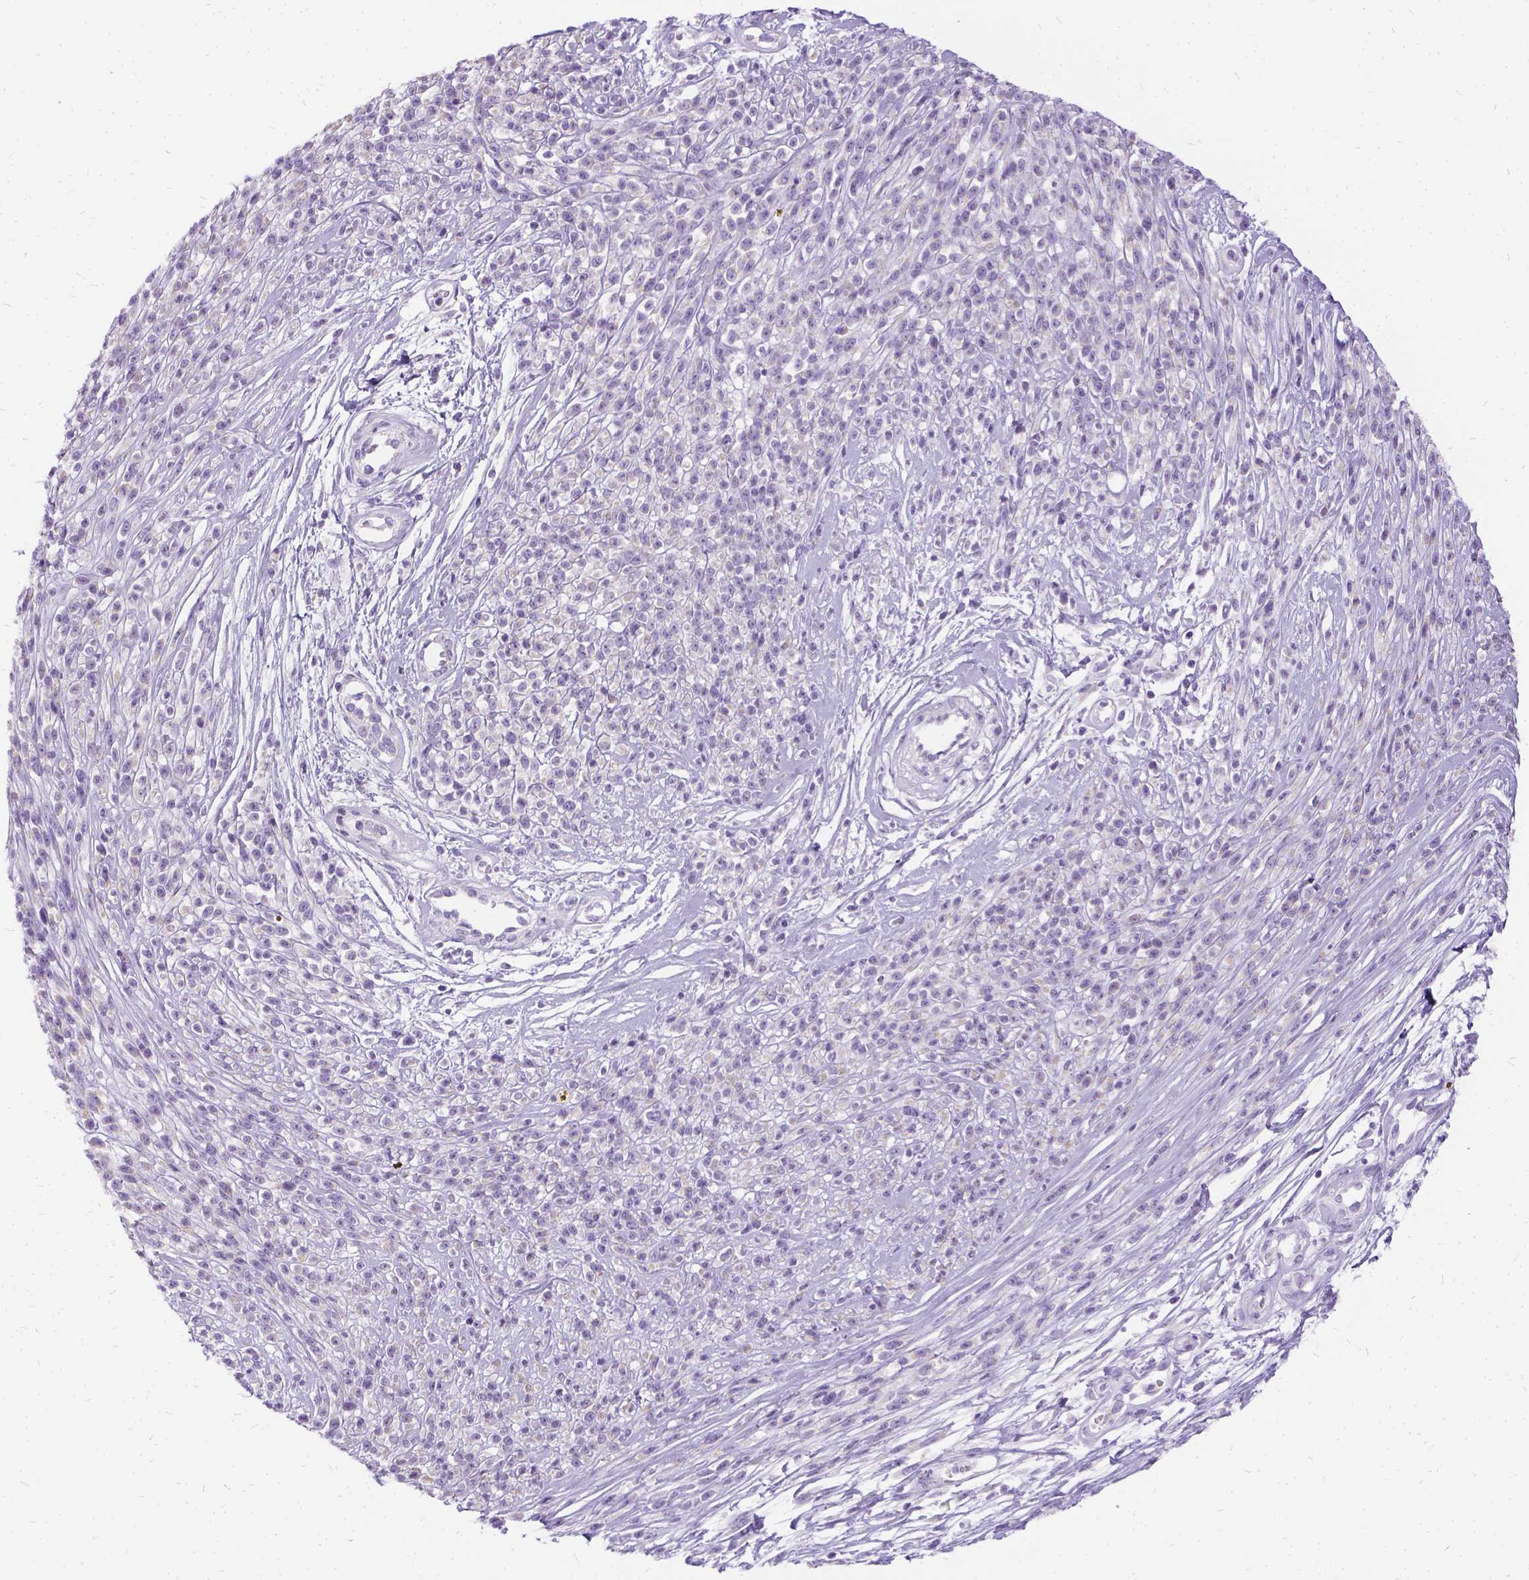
{"staining": {"intensity": "negative", "quantity": "none", "location": "none"}, "tissue": "melanoma", "cell_type": "Tumor cells", "image_type": "cancer", "snomed": [{"axis": "morphology", "description": "Malignant melanoma, NOS"}, {"axis": "topography", "description": "Skin"}, {"axis": "topography", "description": "Skin of trunk"}], "caption": "Protein analysis of melanoma shows no significant positivity in tumor cells.", "gene": "FDX1", "patient": {"sex": "male", "age": 74}}